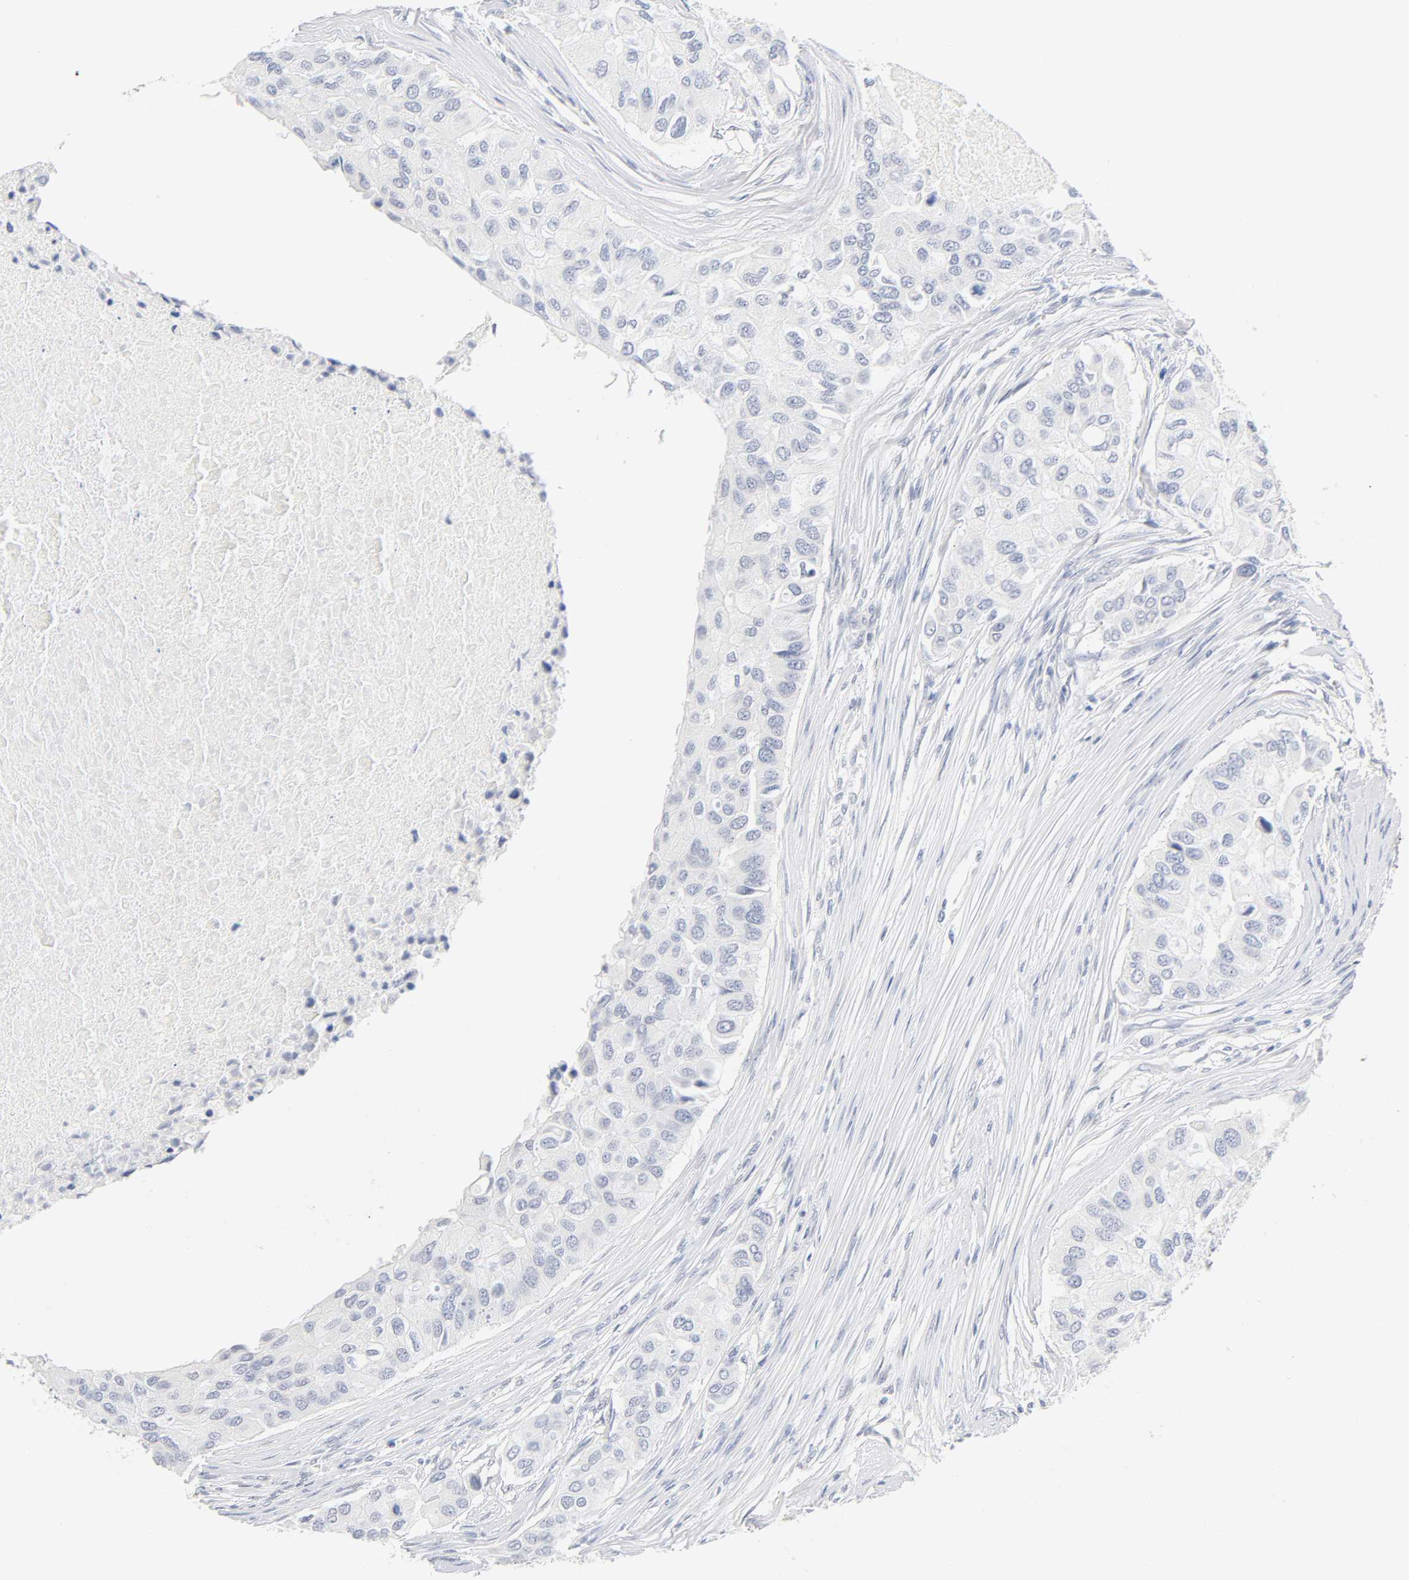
{"staining": {"intensity": "negative", "quantity": "none", "location": "none"}, "tissue": "breast cancer", "cell_type": "Tumor cells", "image_type": "cancer", "snomed": [{"axis": "morphology", "description": "Normal tissue, NOS"}, {"axis": "morphology", "description": "Duct carcinoma"}, {"axis": "topography", "description": "Breast"}], "caption": "Breast cancer stained for a protein using IHC shows no staining tumor cells.", "gene": "NFATC1", "patient": {"sex": "female", "age": 49}}